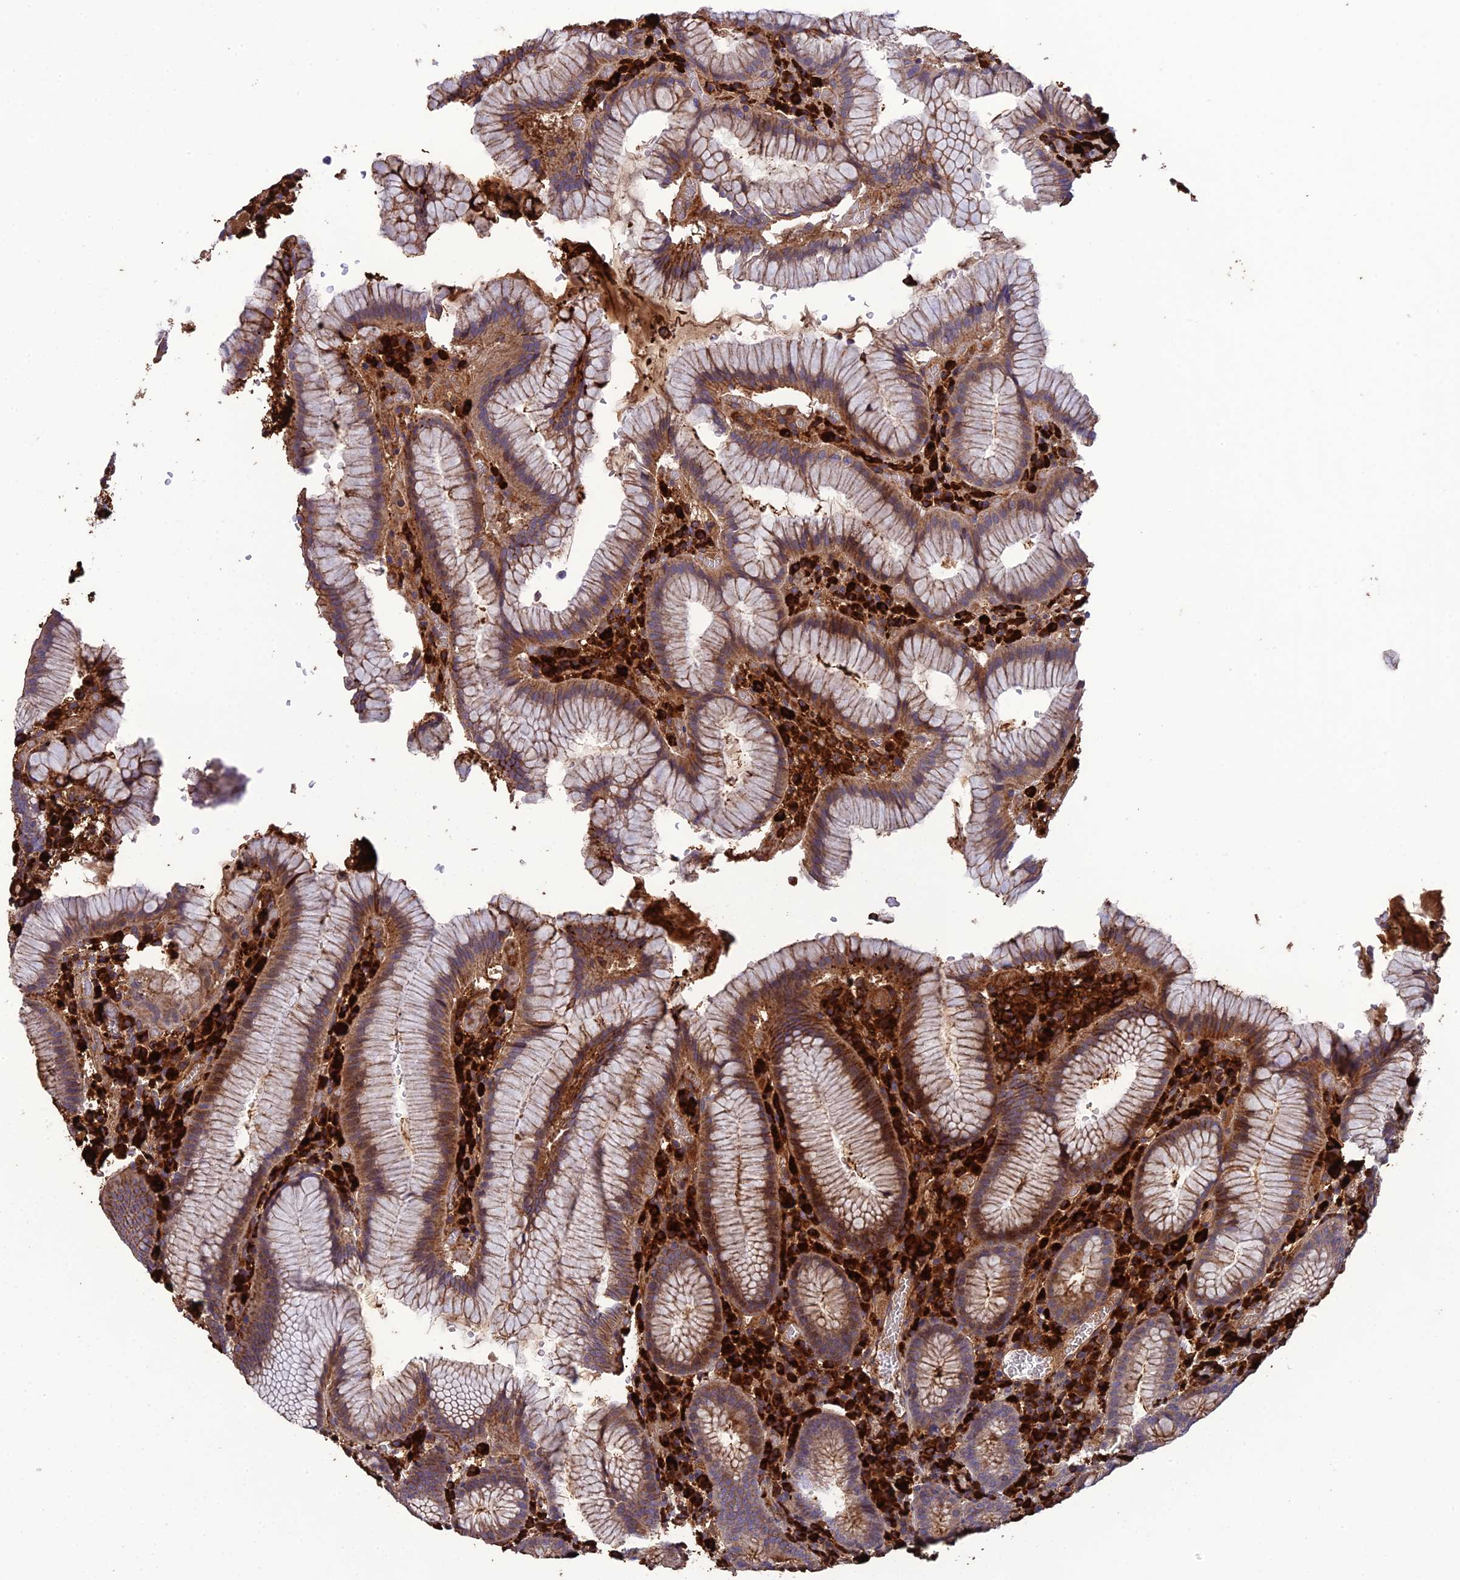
{"staining": {"intensity": "strong", "quantity": "25%-75%", "location": "cytoplasmic/membranous"}, "tissue": "stomach", "cell_type": "Glandular cells", "image_type": "normal", "snomed": [{"axis": "morphology", "description": "Normal tissue, NOS"}, {"axis": "topography", "description": "Stomach"}], "caption": "Immunohistochemistry of benign human stomach demonstrates high levels of strong cytoplasmic/membranous expression in about 25%-75% of glandular cells.", "gene": "MIOS", "patient": {"sex": "male", "age": 55}}